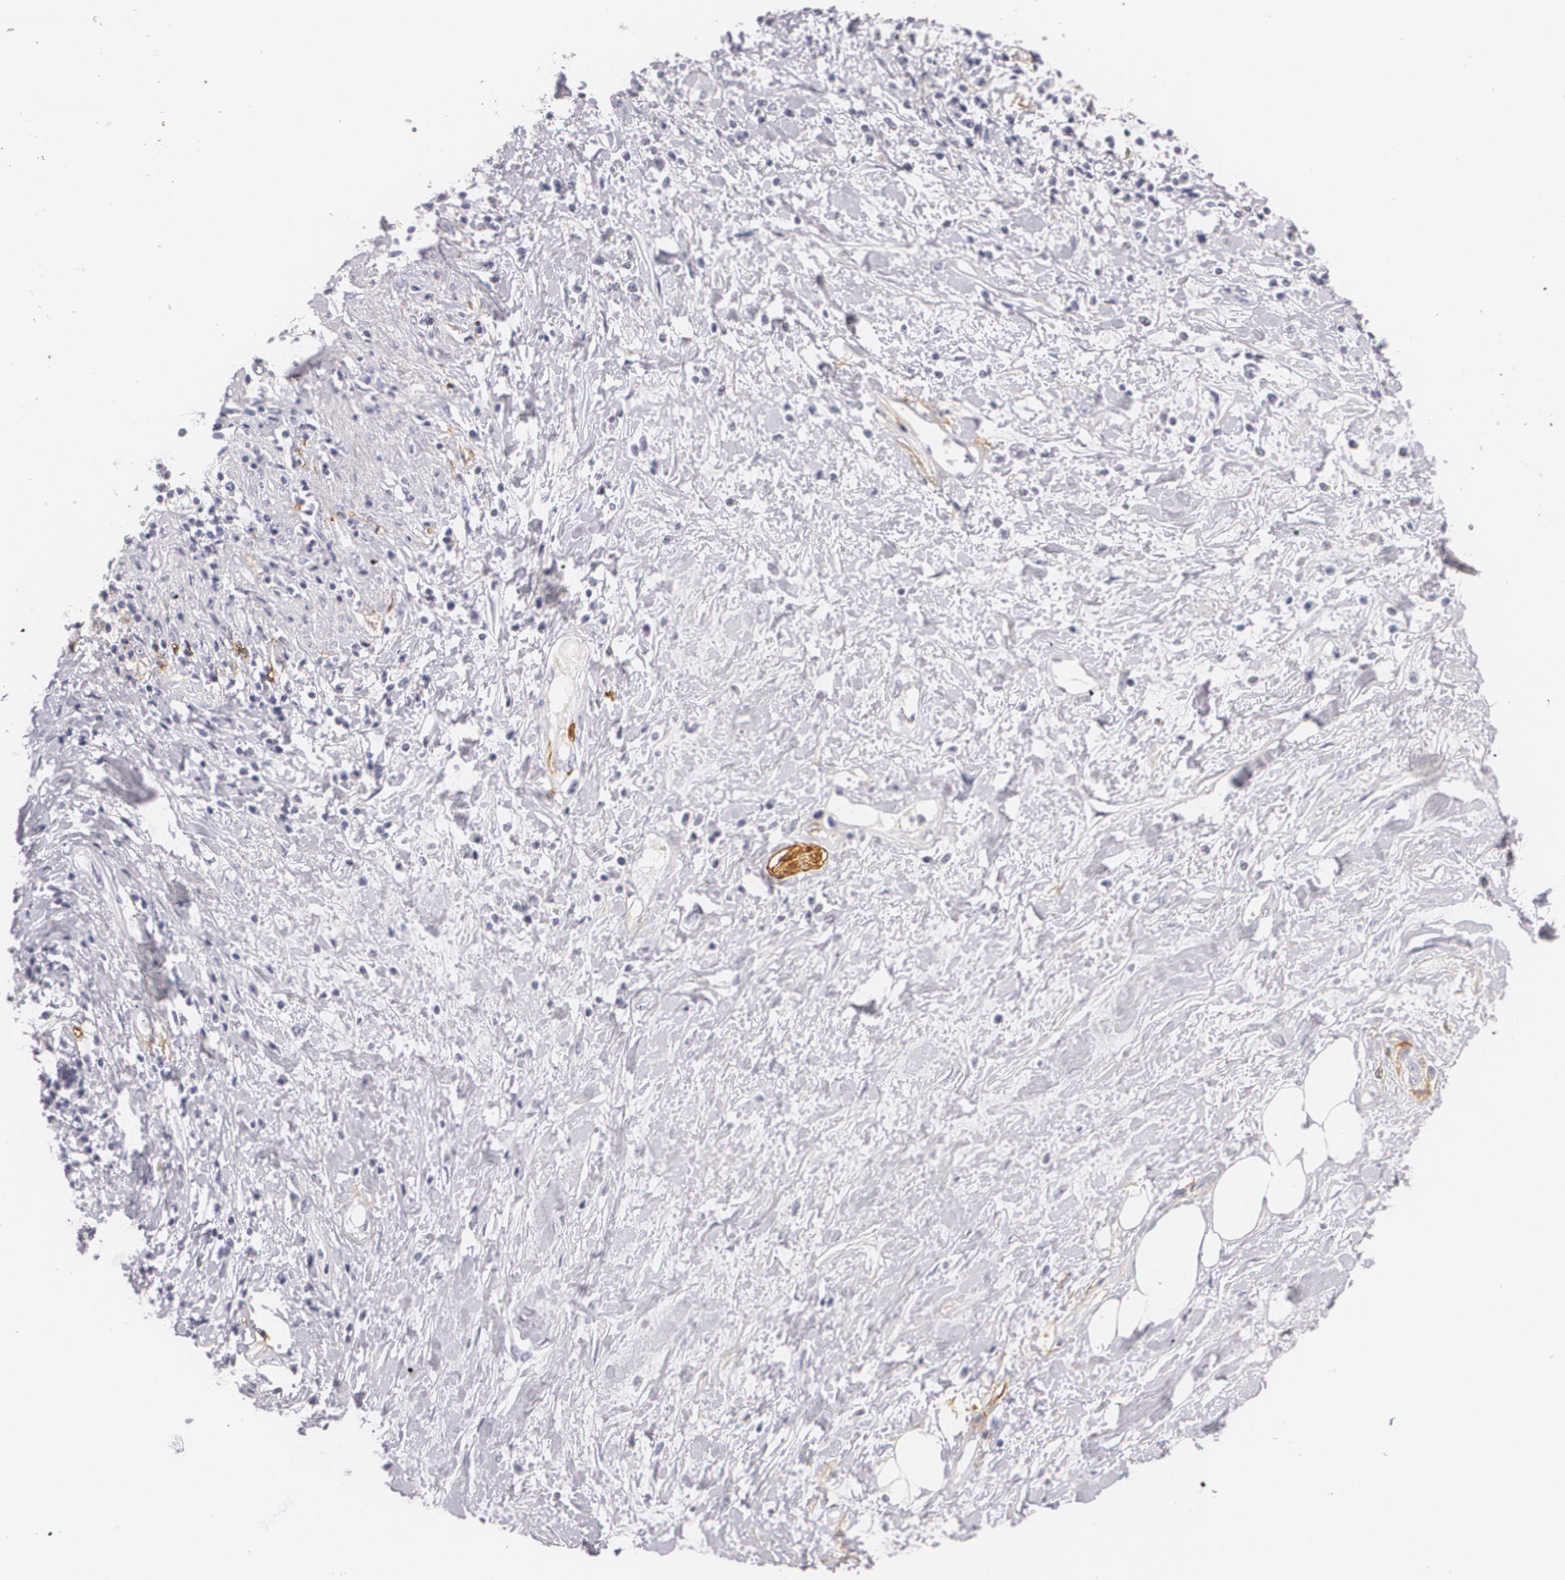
{"staining": {"intensity": "negative", "quantity": "none", "location": "none"}, "tissue": "cervical cancer", "cell_type": "Tumor cells", "image_type": "cancer", "snomed": [{"axis": "morphology", "description": "Squamous cell carcinoma, NOS"}, {"axis": "topography", "description": "Cervix"}], "caption": "Immunohistochemistry photomicrograph of human cervical cancer (squamous cell carcinoma) stained for a protein (brown), which exhibits no expression in tumor cells. The staining is performed using DAB (3,3'-diaminobenzidine) brown chromogen with nuclei counter-stained in using hematoxylin.", "gene": "NGFR", "patient": {"sex": "female", "age": 57}}